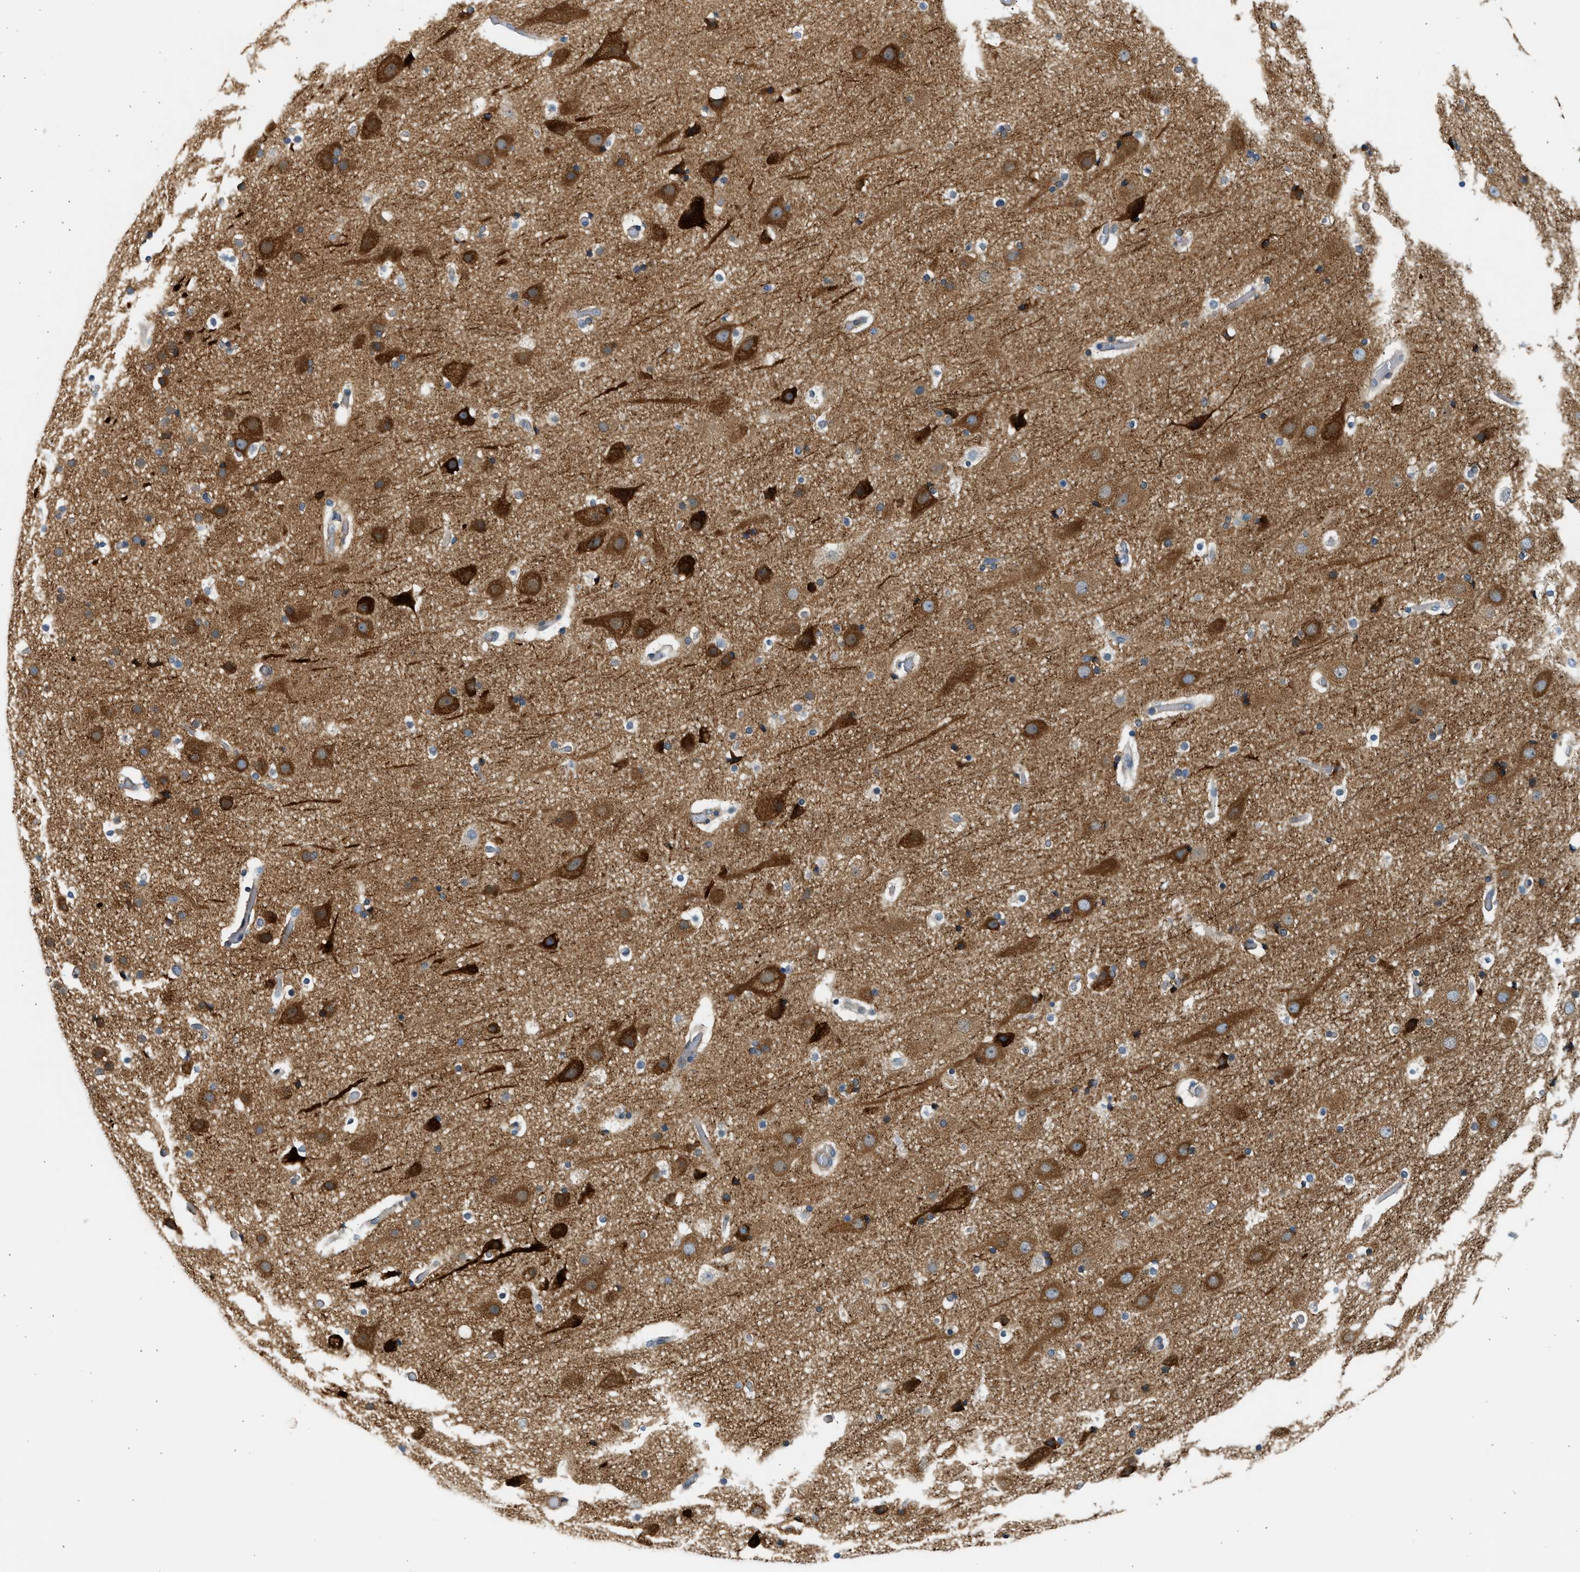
{"staining": {"intensity": "negative", "quantity": "none", "location": "none"}, "tissue": "cerebral cortex", "cell_type": "Endothelial cells", "image_type": "normal", "snomed": [{"axis": "morphology", "description": "Normal tissue, NOS"}, {"axis": "topography", "description": "Cerebral cortex"}], "caption": "Immunohistochemistry of benign human cerebral cortex exhibits no positivity in endothelial cells.", "gene": "KDELR2", "patient": {"sex": "male", "age": 57}}